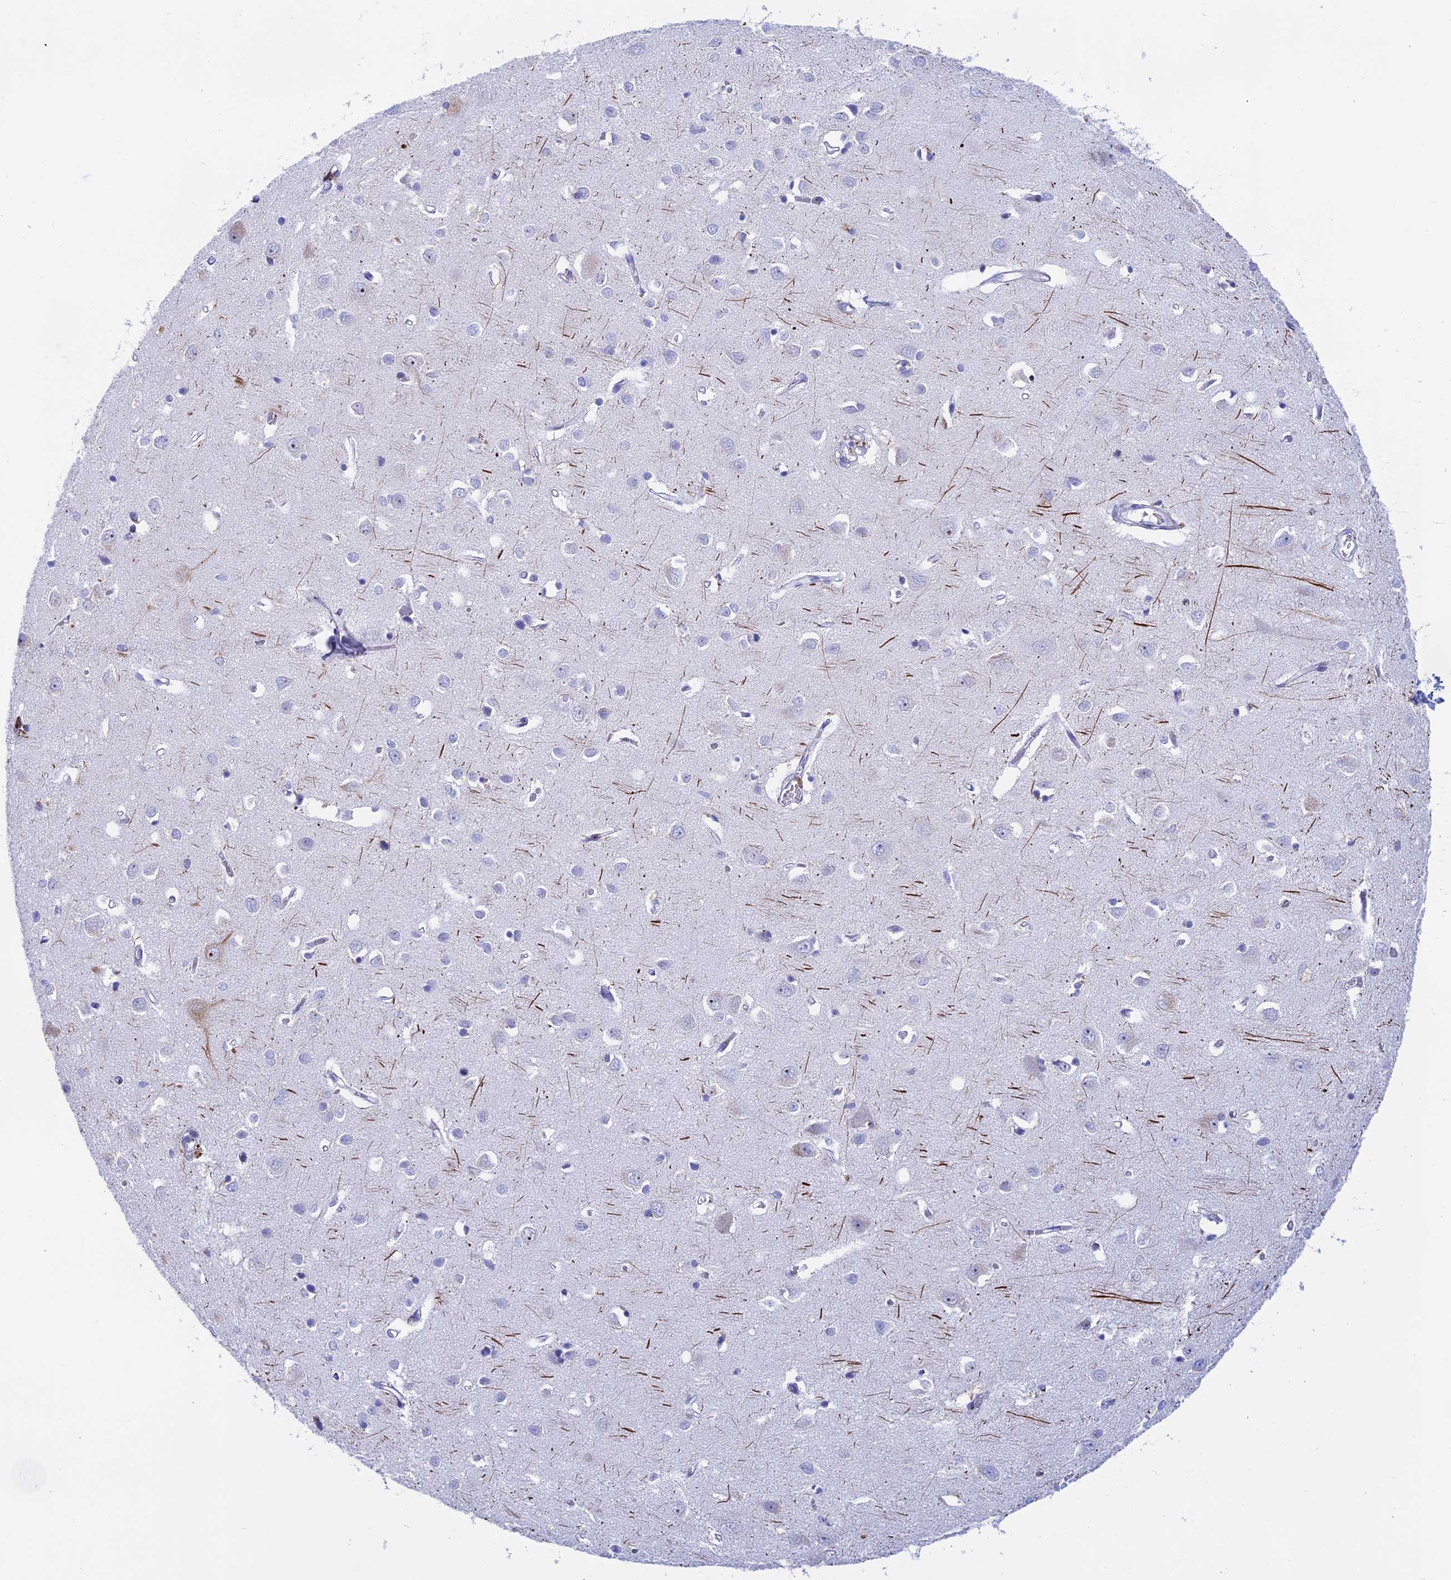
{"staining": {"intensity": "negative", "quantity": "none", "location": "none"}, "tissue": "cerebral cortex", "cell_type": "Endothelial cells", "image_type": "normal", "snomed": [{"axis": "morphology", "description": "Normal tissue, NOS"}, {"axis": "topography", "description": "Cerebral cortex"}], "caption": "There is no significant expression in endothelial cells of cerebral cortex. (DAB immunohistochemistry (IHC), high magnification).", "gene": "ERICH4", "patient": {"sex": "female", "age": 64}}